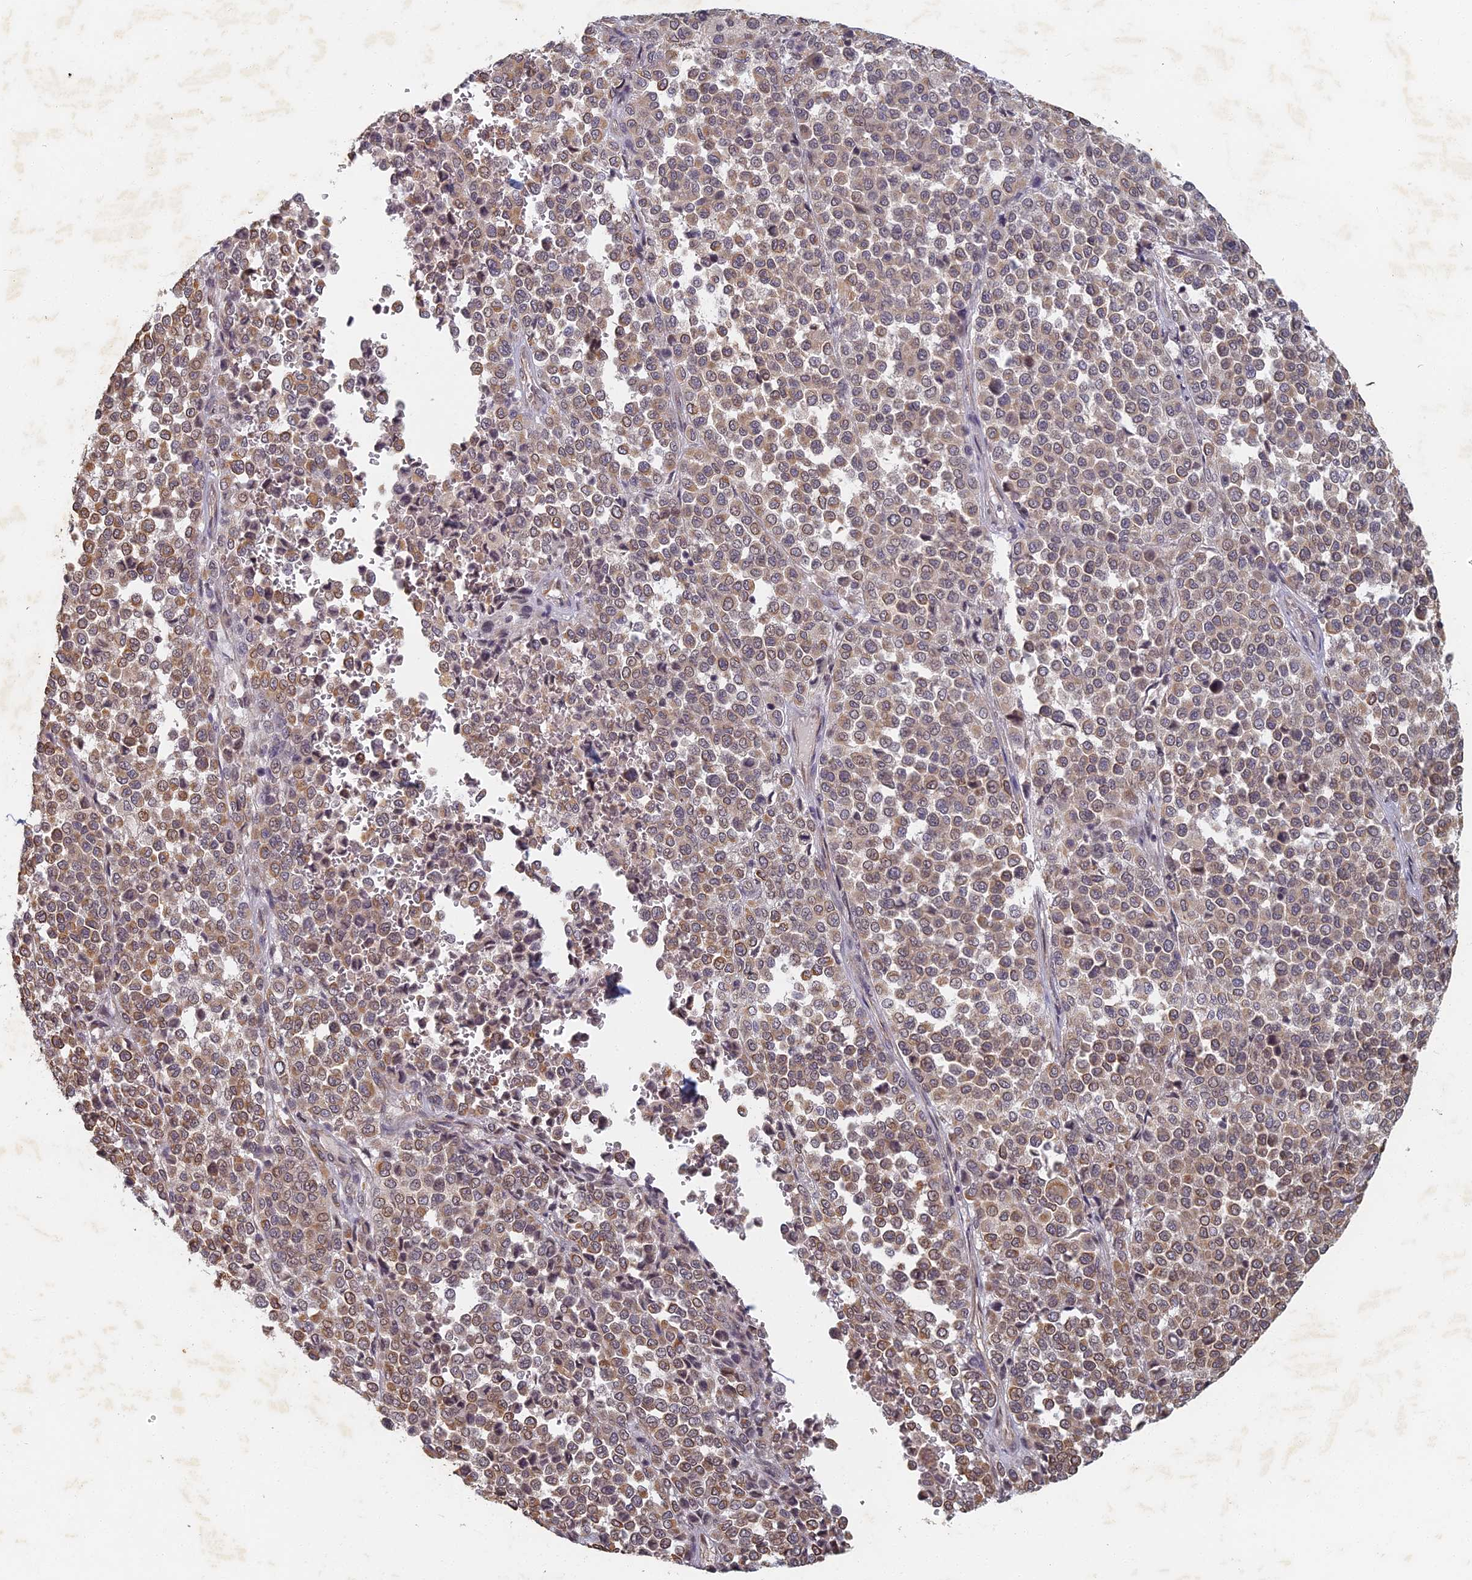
{"staining": {"intensity": "moderate", "quantity": "25%-75%", "location": "cytoplasmic/membranous"}, "tissue": "melanoma", "cell_type": "Tumor cells", "image_type": "cancer", "snomed": [{"axis": "morphology", "description": "Malignant melanoma, Metastatic site"}, {"axis": "topography", "description": "Pancreas"}], "caption": "Melanoma was stained to show a protein in brown. There is medium levels of moderate cytoplasmic/membranous staining in about 25%-75% of tumor cells.", "gene": "ABCB10", "patient": {"sex": "female", "age": 30}}